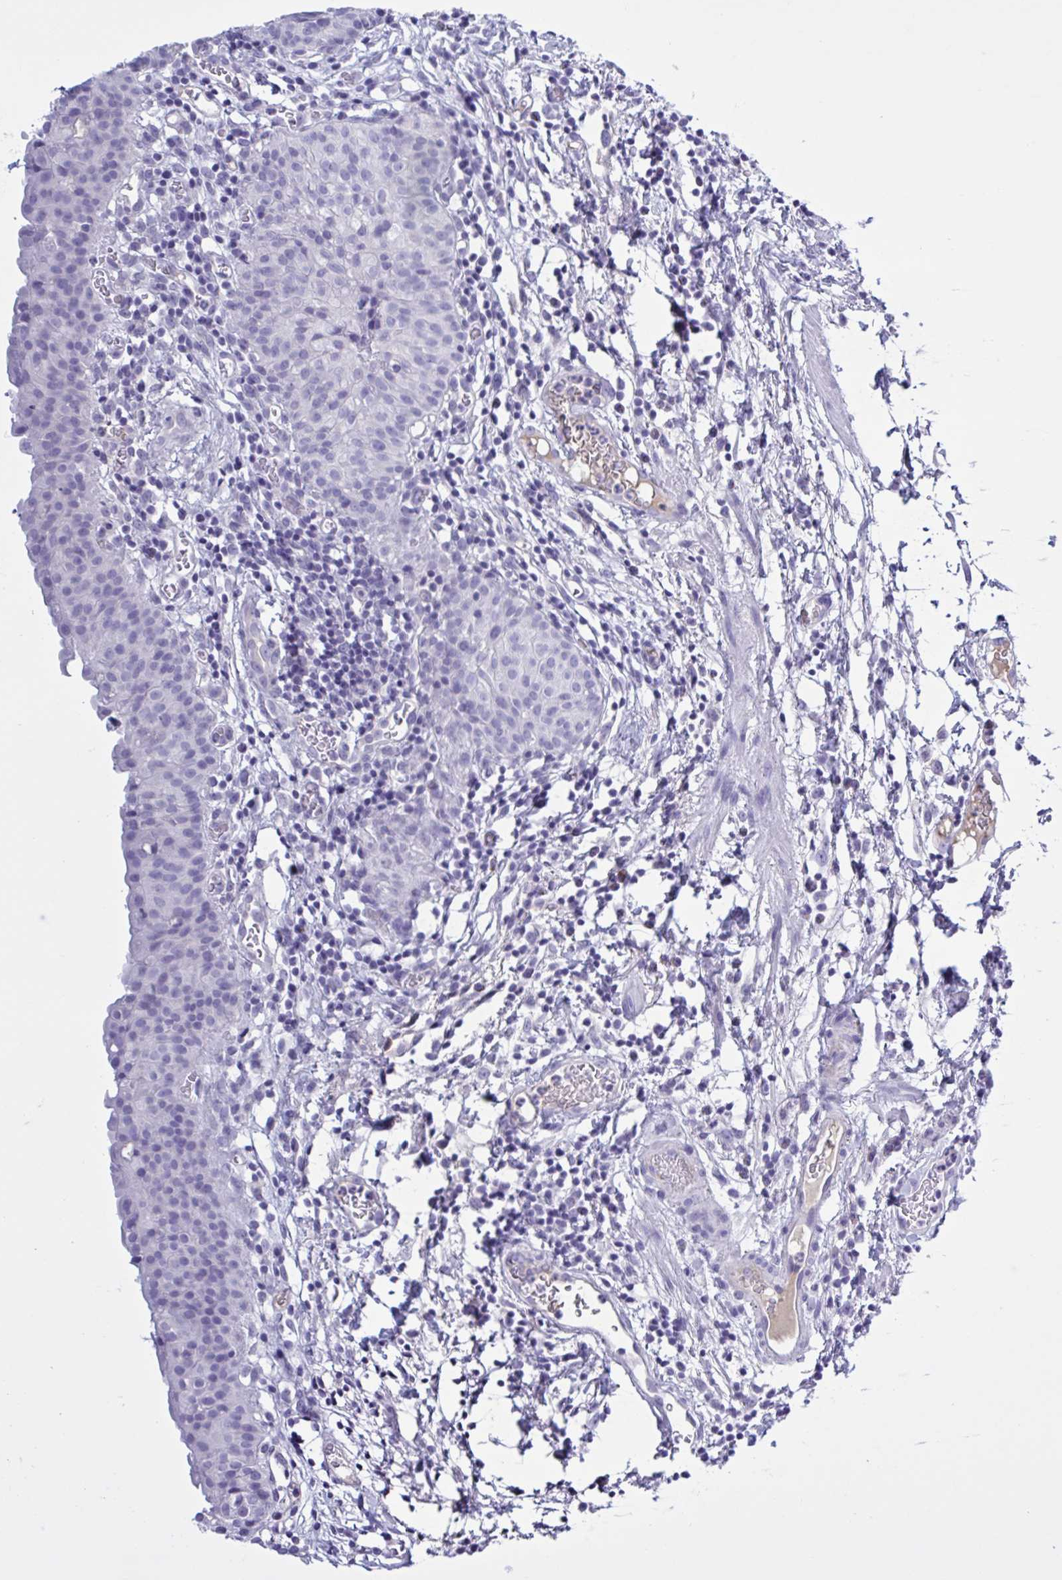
{"staining": {"intensity": "negative", "quantity": "none", "location": "none"}, "tissue": "urinary bladder", "cell_type": "Urothelial cells", "image_type": "normal", "snomed": [{"axis": "morphology", "description": "Normal tissue, NOS"}, {"axis": "morphology", "description": "Inflammation, NOS"}, {"axis": "topography", "description": "Urinary bladder"}], "caption": "Immunohistochemistry image of benign urinary bladder: urinary bladder stained with DAB exhibits no significant protein positivity in urothelial cells.", "gene": "USP35", "patient": {"sex": "male", "age": 57}}